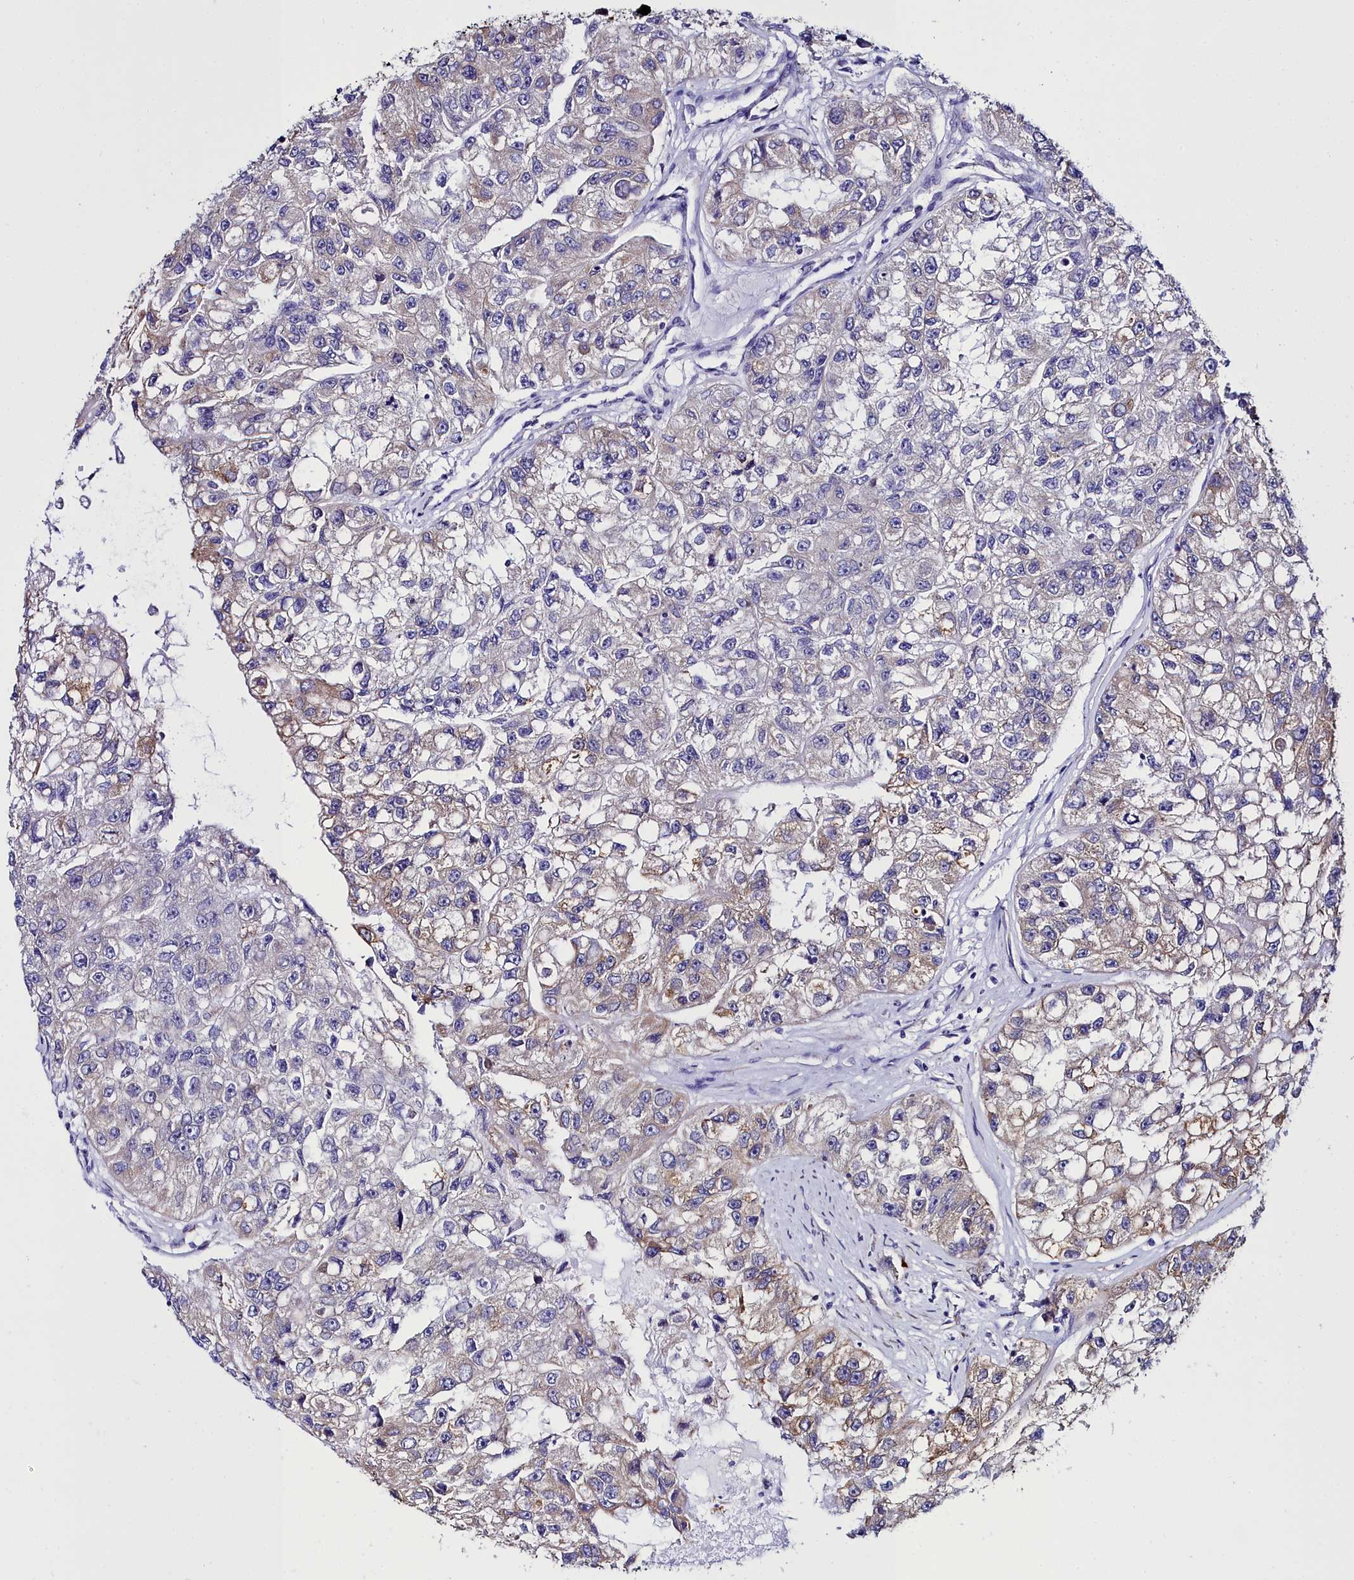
{"staining": {"intensity": "weak", "quantity": "25%-75%", "location": "cytoplasmic/membranous"}, "tissue": "renal cancer", "cell_type": "Tumor cells", "image_type": "cancer", "snomed": [{"axis": "morphology", "description": "Adenocarcinoma, NOS"}, {"axis": "topography", "description": "Kidney"}], "caption": "Protein analysis of renal cancer (adenocarcinoma) tissue shows weak cytoplasmic/membranous expression in approximately 25%-75% of tumor cells.", "gene": "TXNDC5", "patient": {"sex": "male", "age": 63}}